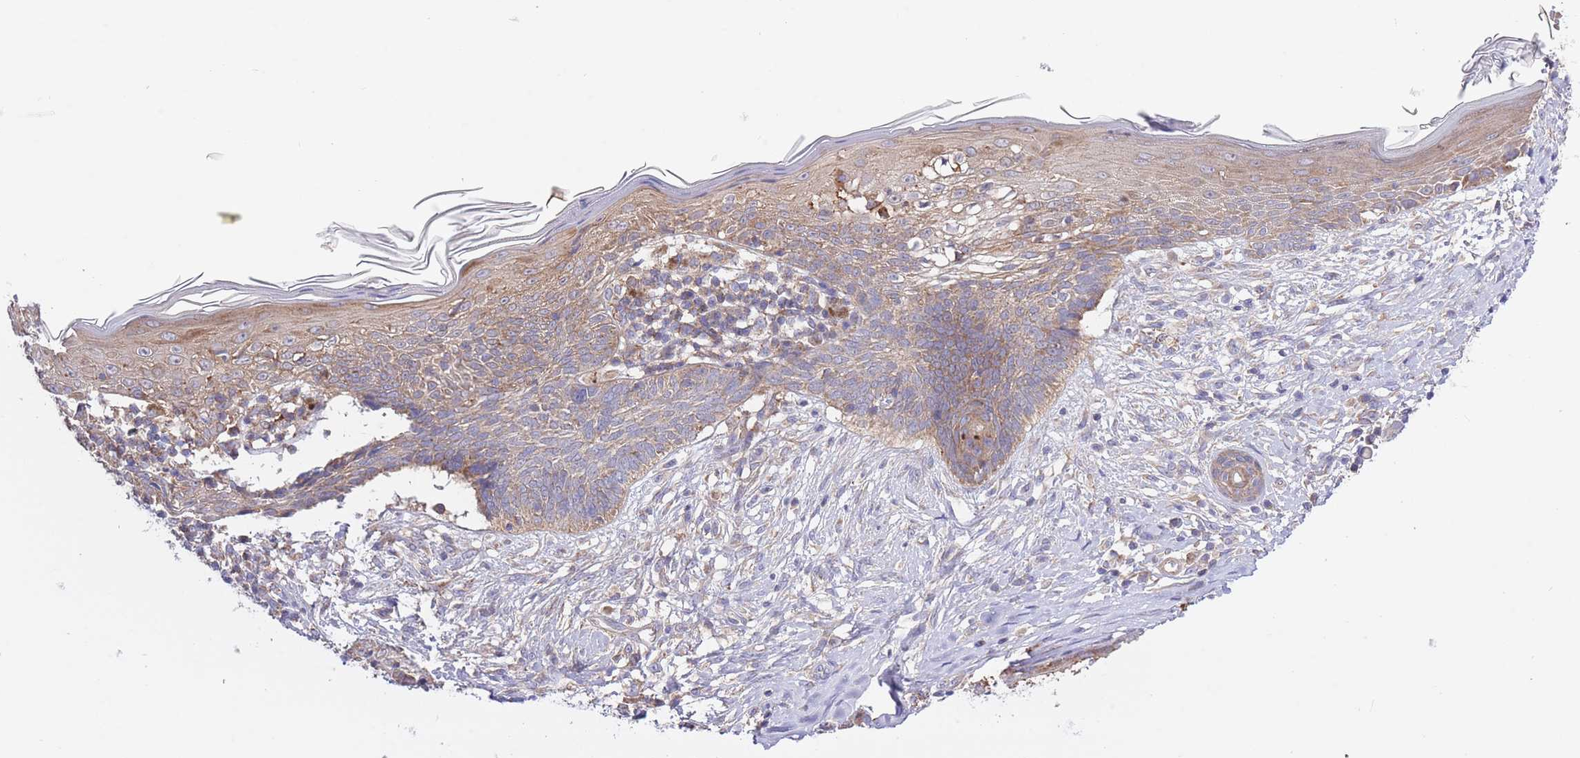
{"staining": {"intensity": "weak", "quantity": ">75%", "location": "cytoplasmic/membranous"}, "tissue": "skin cancer", "cell_type": "Tumor cells", "image_type": "cancer", "snomed": [{"axis": "morphology", "description": "Basal cell carcinoma"}, {"axis": "topography", "description": "Skin"}], "caption": "Skin cancer (basal cell carcinoma) was stained to show a protein in brown. There is low levels of weak cytoplasmic/membranous staining in approximately >75% of tumor cells.", "gene": "ATP13A2", "patient": {"sex": "male", "age": 73}}